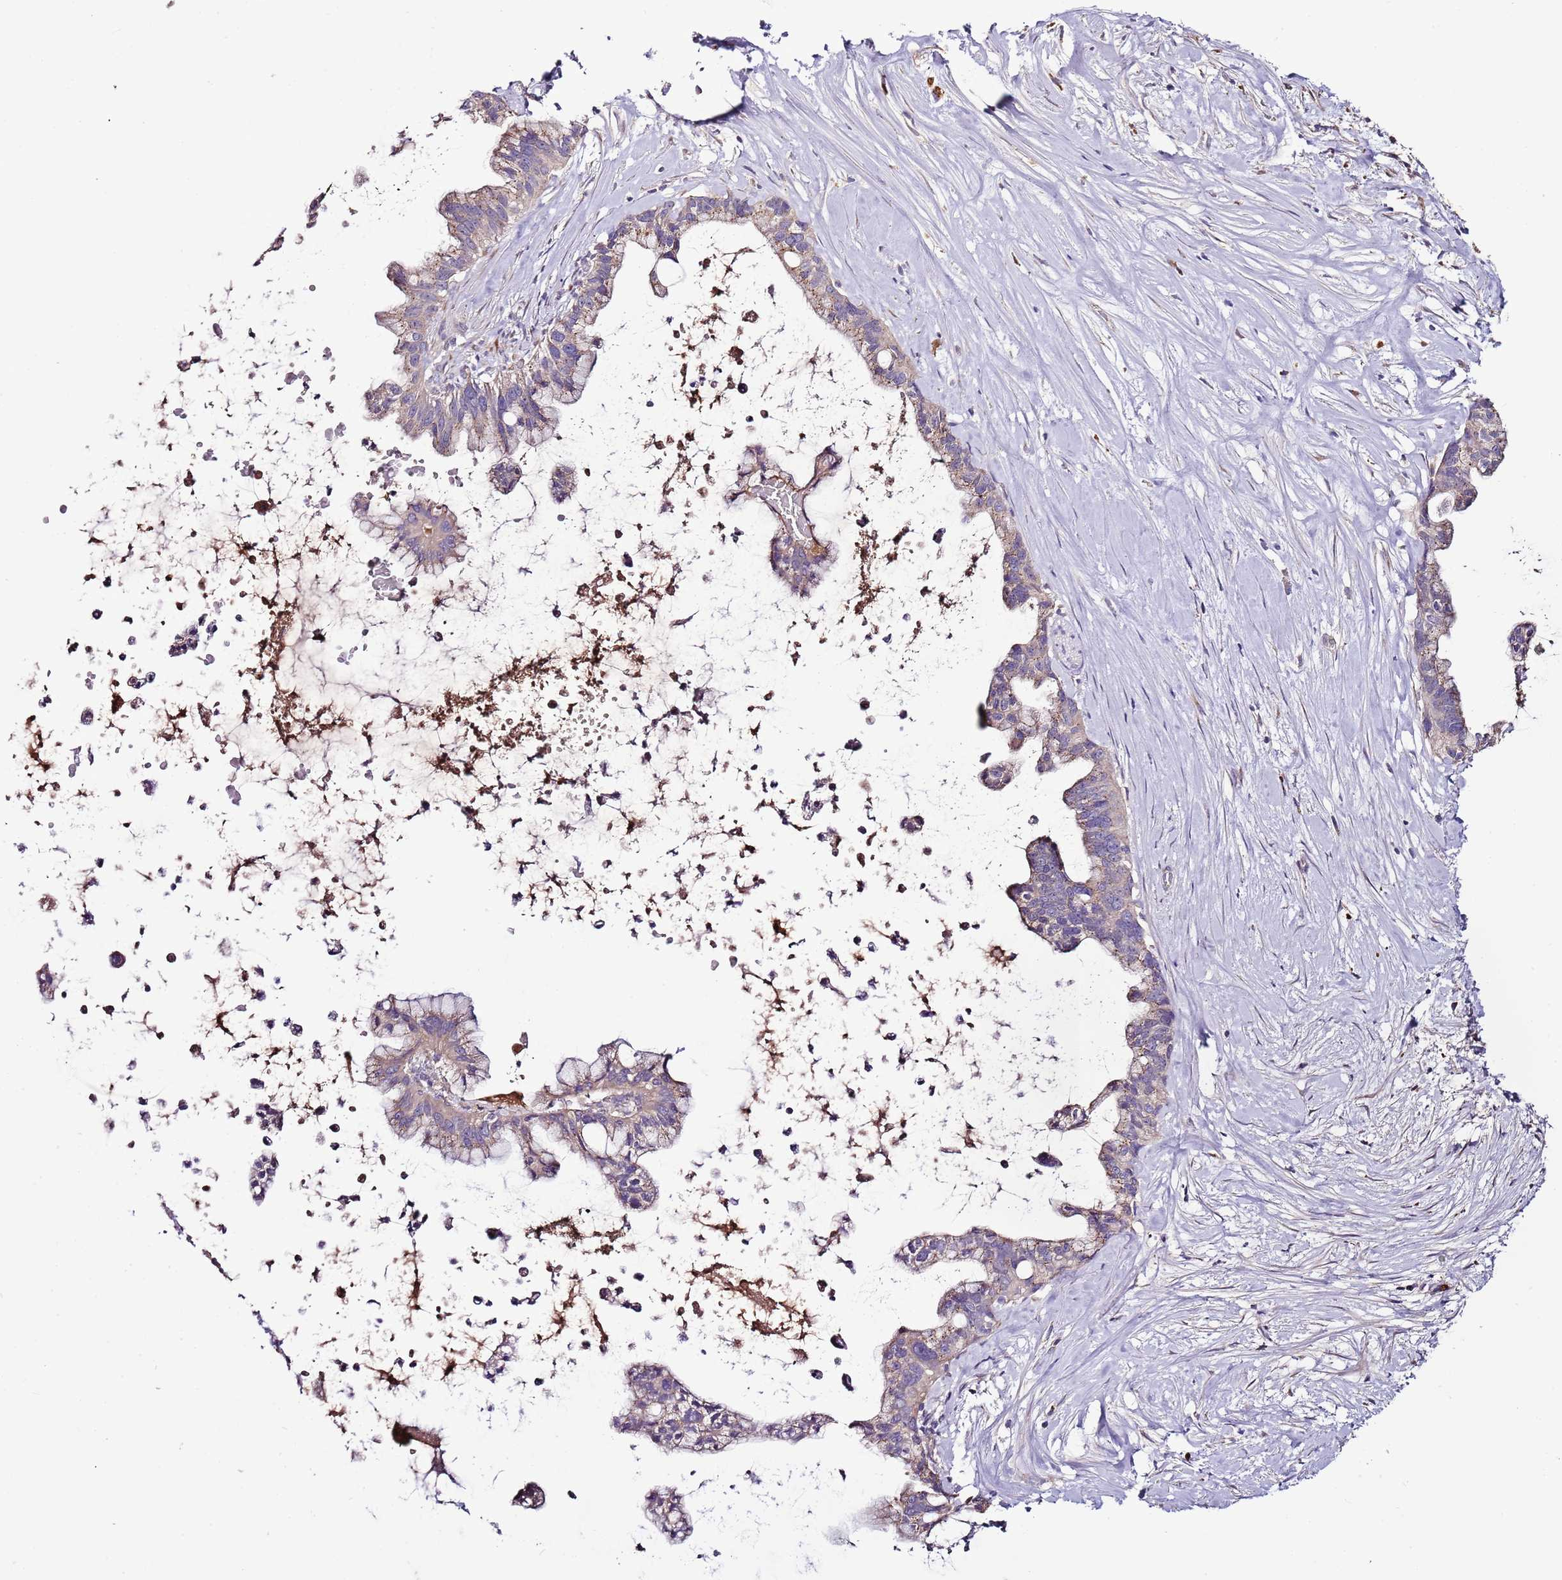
{"staining": {"intensity": "weak", "quantity": "25%-75%", "location": "cytoplasmic/membranous"}, "tissue": "pancreatic cancer", "cell_type": "Tumor cells", "image_type": "cancer", "snomed": [{"axis": "morphology", "description": "Adenocarcinoma, NOS"}, {"axis": "topography", "description": "Pancreas"}], "caption": "Immunohistochemistry histopathology image of neoplastic tissue: pancreatic adenocarcinoma stained using immunohistochemistry shows low levels of weak protein expression localized specifically in the cytoplasmic/membranous of tumor cells, appearing as a cytoplasmic/membranous brown color.", "gene": "FAM20A", "patient": {"sex": "female", "age": 83}}